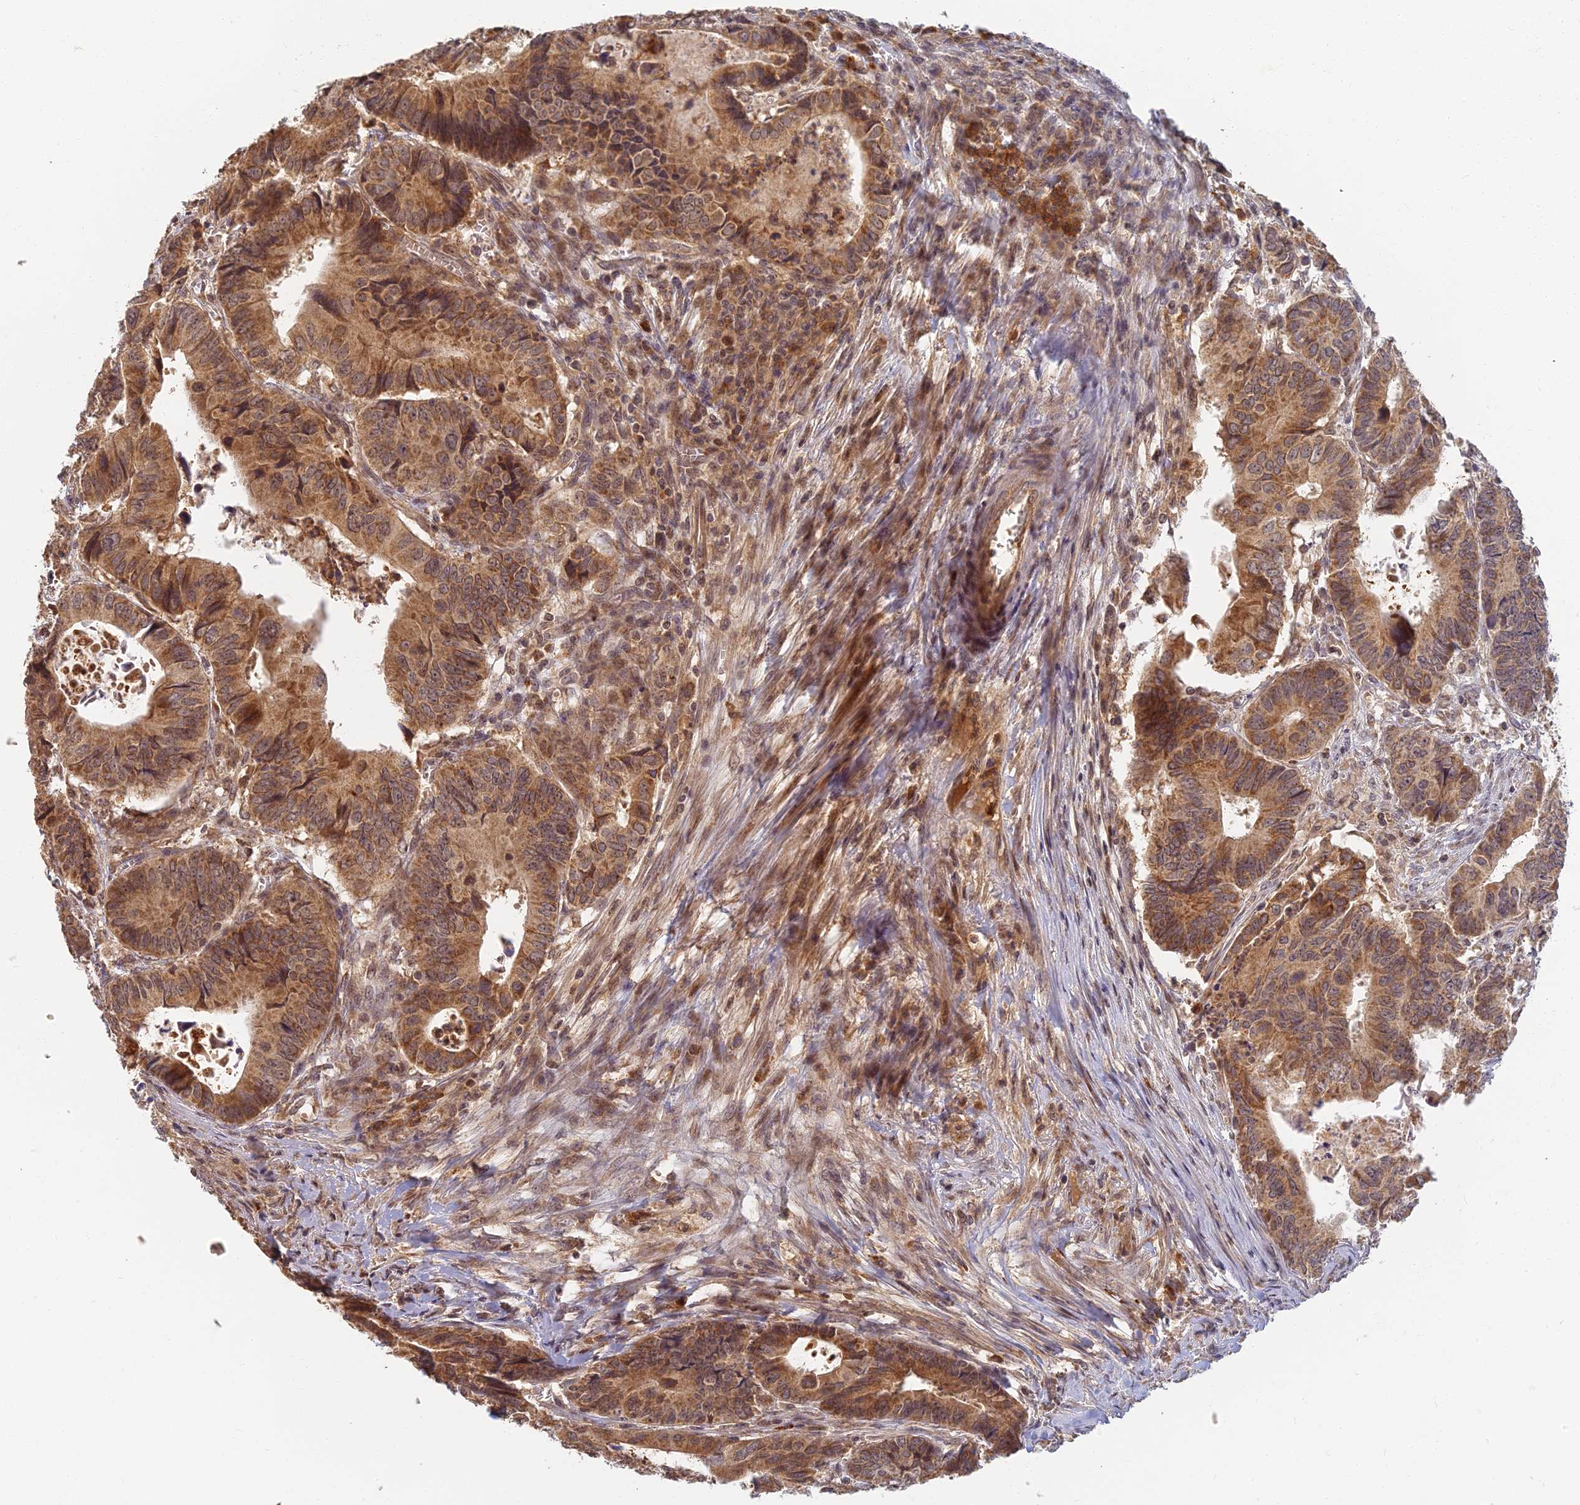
{"staining": {"intensity": "moderate", "quantity": ">75%", "location": "cytoplasmic/membranous"}, "tissue": "colorectal cancer", "cell_type": "Tumor cells", "image_type": "cancer", "snomed": [{"axis": "morphology", "description": "Adenocarcinoma, NOS"}, {"axis": "topography", "description": "Colon"}], "caption": "Colorectal cancer stained with a brown dye displays moderate cytoplasmic/membranous positive expression in approximately >75% of tumor cells.", "gene": "RGL3", "patient": {"sex": "male", "age": 85}}